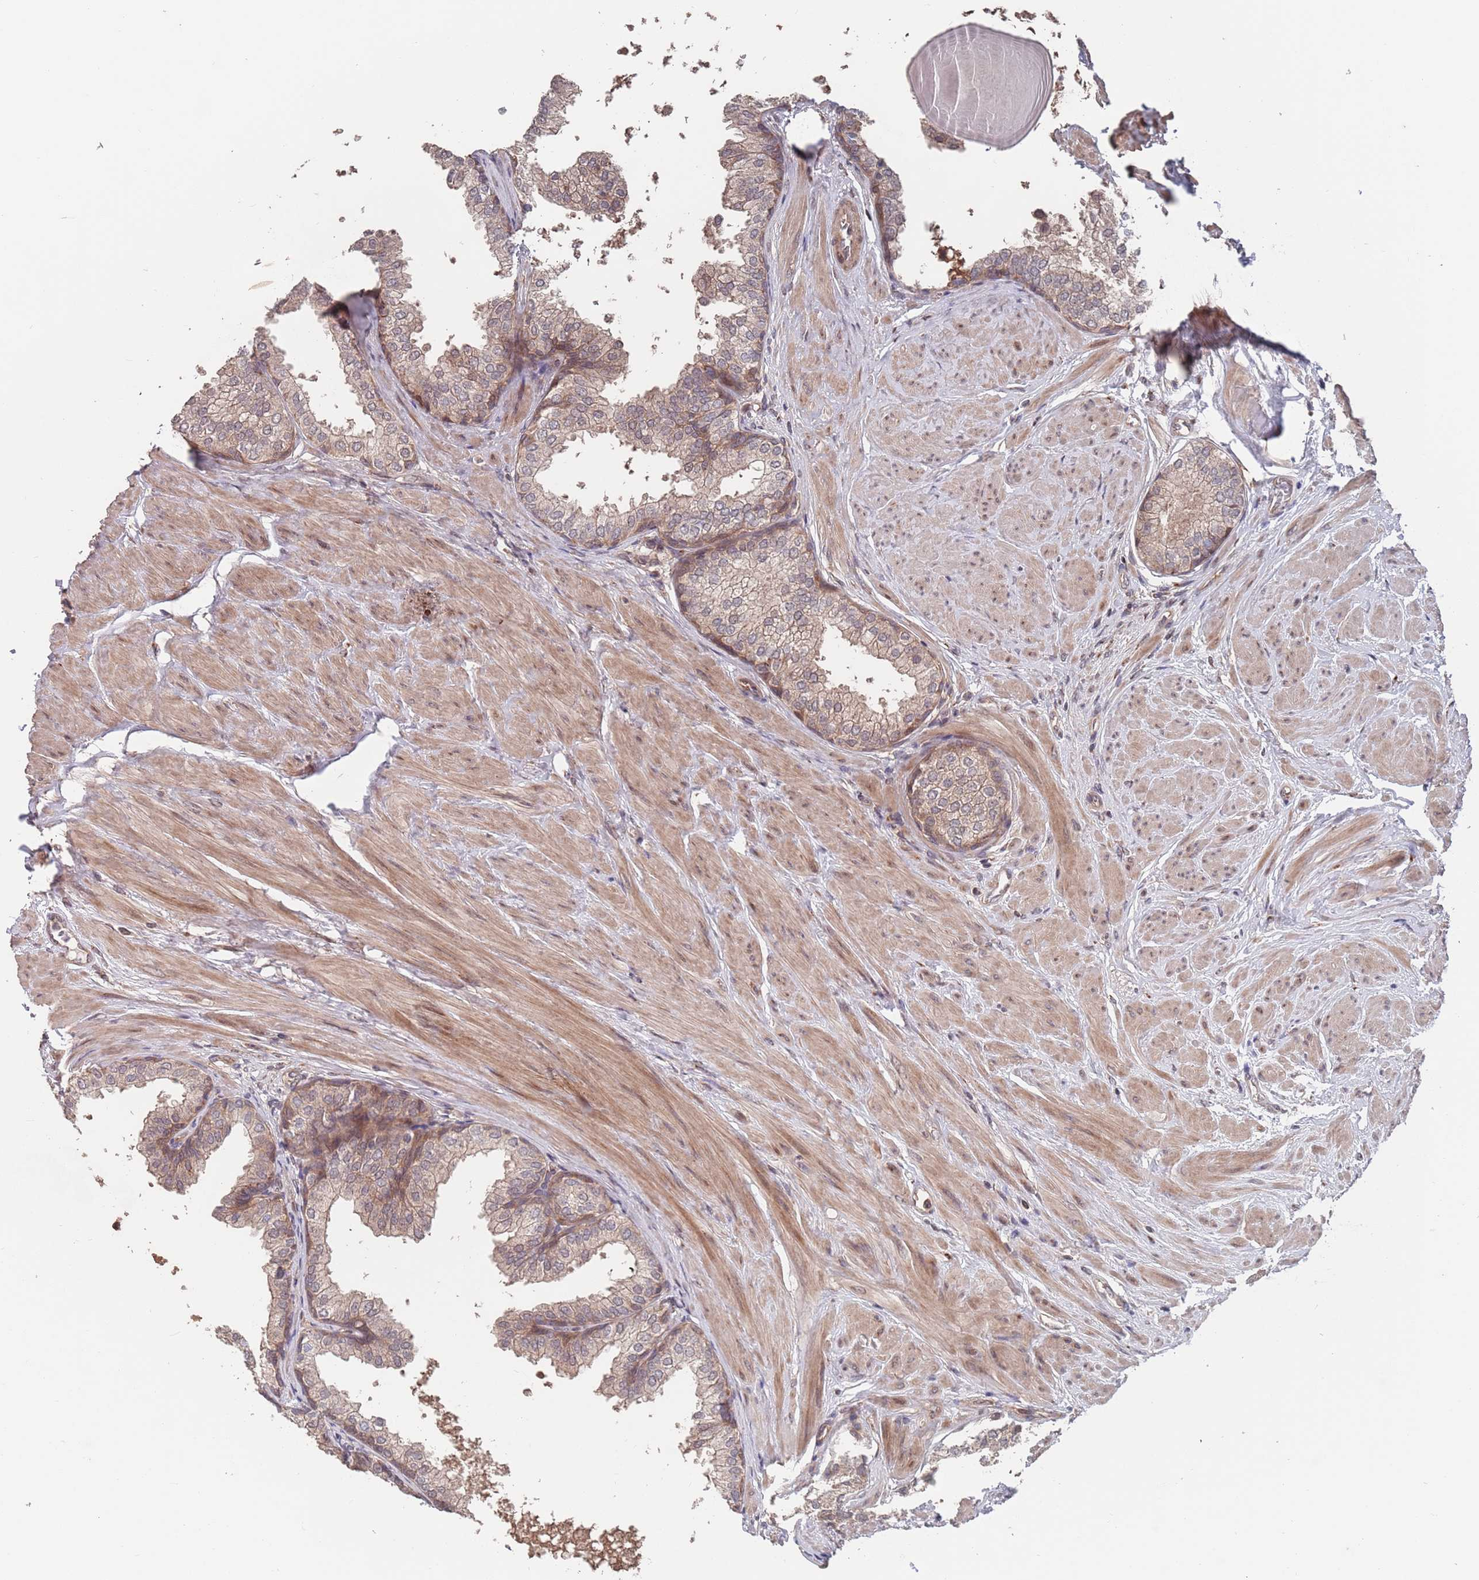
{"staining": {"intensity": "moderate", "quantity": "25%-75%", "location": "cytoplasmic/membranous"}, "tissue": "prostate", "cell_type": "Glandular cells", "image_type": "normal", "snomed": [{"axis": "morphology", "description": "Normal tissue, NOS"}, {"axis": "topography", "description": "Prostate"}], "caption": "Immunohistochemistry histopathology image of benign prostate: prostate stained using IHC demonstrates medium levels of moderate protein expression localized specifically in the cytoplasmic/membranous of glandular cells, appearing as a cytoplasmic/membranous brown color.", "gene": "UNC45A", "patient": {"sex": "male", "age": 48}}